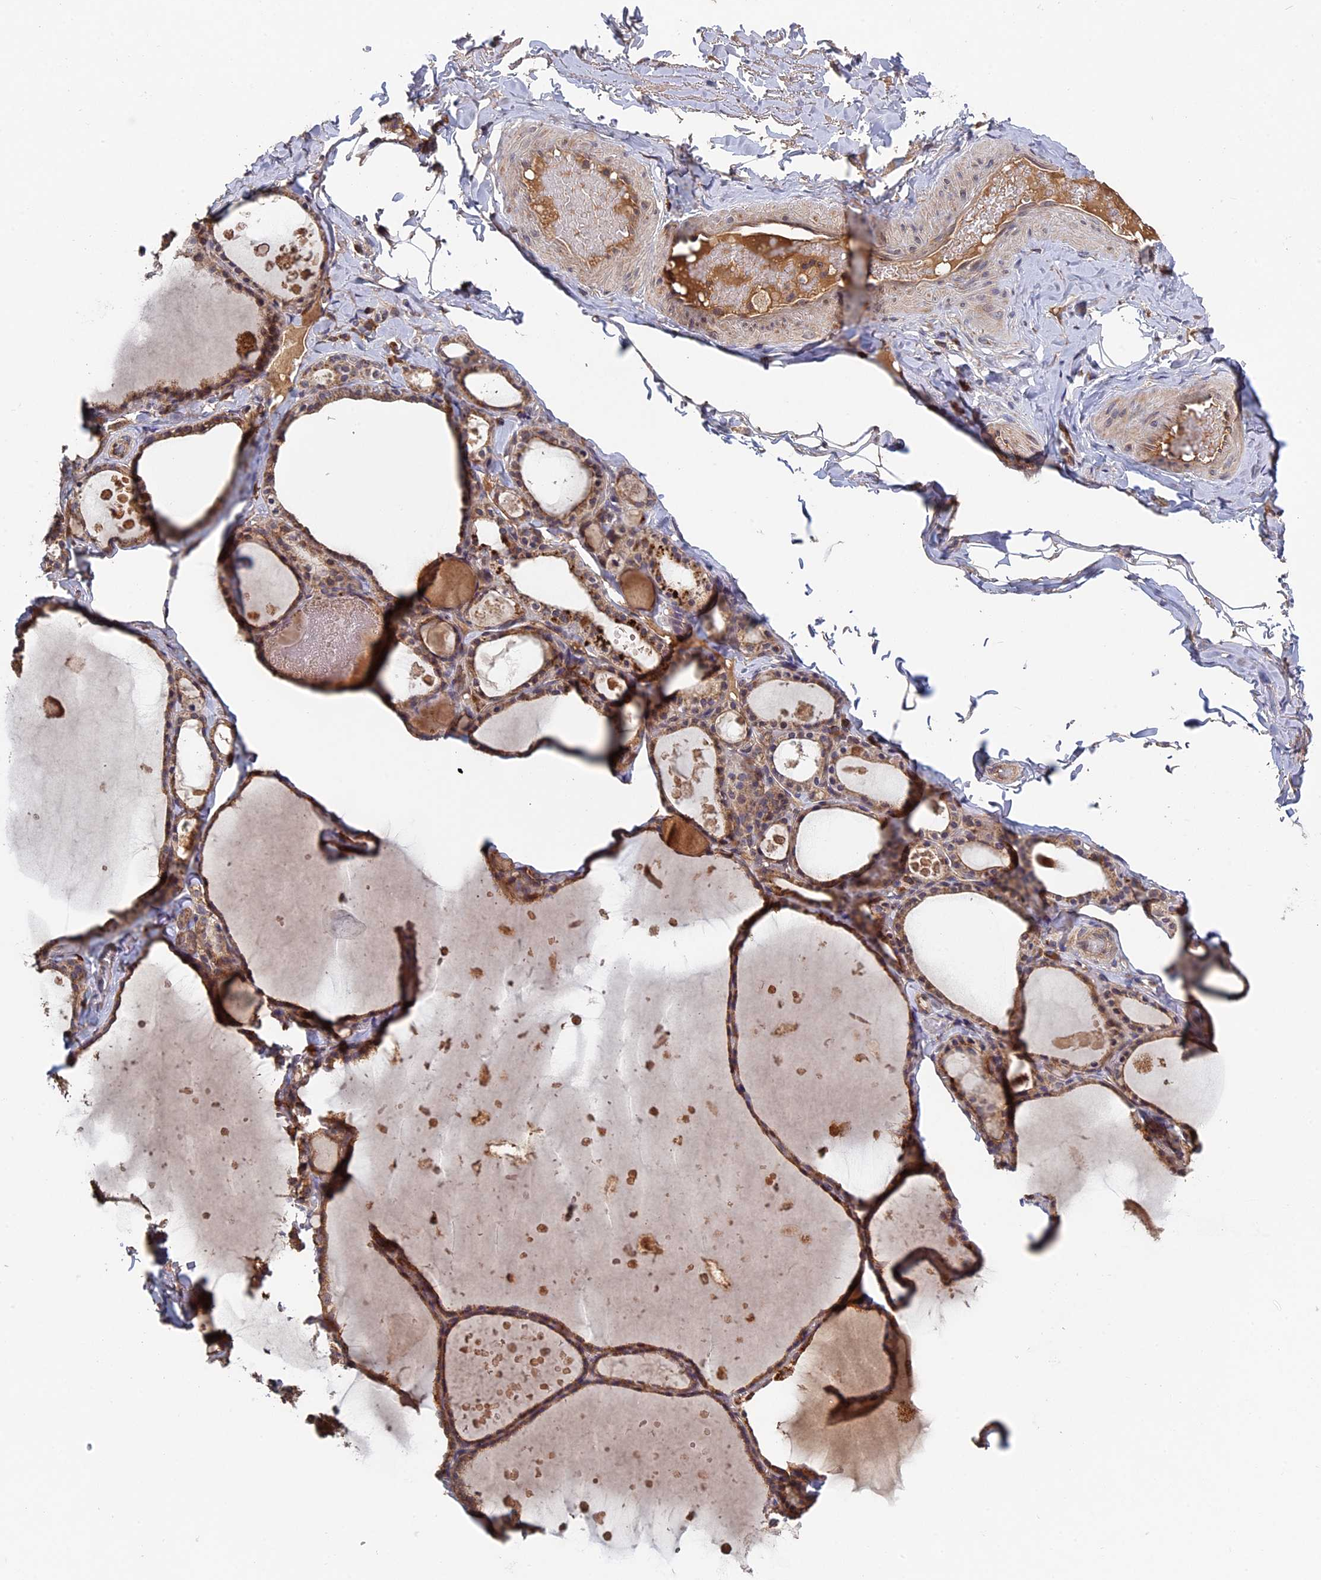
{"staining": {"intensity": "moderate", "quantity": ">75%", "location": "cytoplasmic/membranous"}, "tissue": "thyroid gland", "cell_type": "Glandular cells", "image_type": "normal", "snomed": [{"axis": "morphology", "description": "Normal tissue, NOS"}, {"axis": "topography", "description": "Thyroid gland"}], "caption": "Thyroid gland stained for a protein (brown) shows moderate cytoplasmic/membranous positive positivity in about >75% of glandular cells.", "gene": "RAB15", "patient": {"sex": "male", "age": 56}}